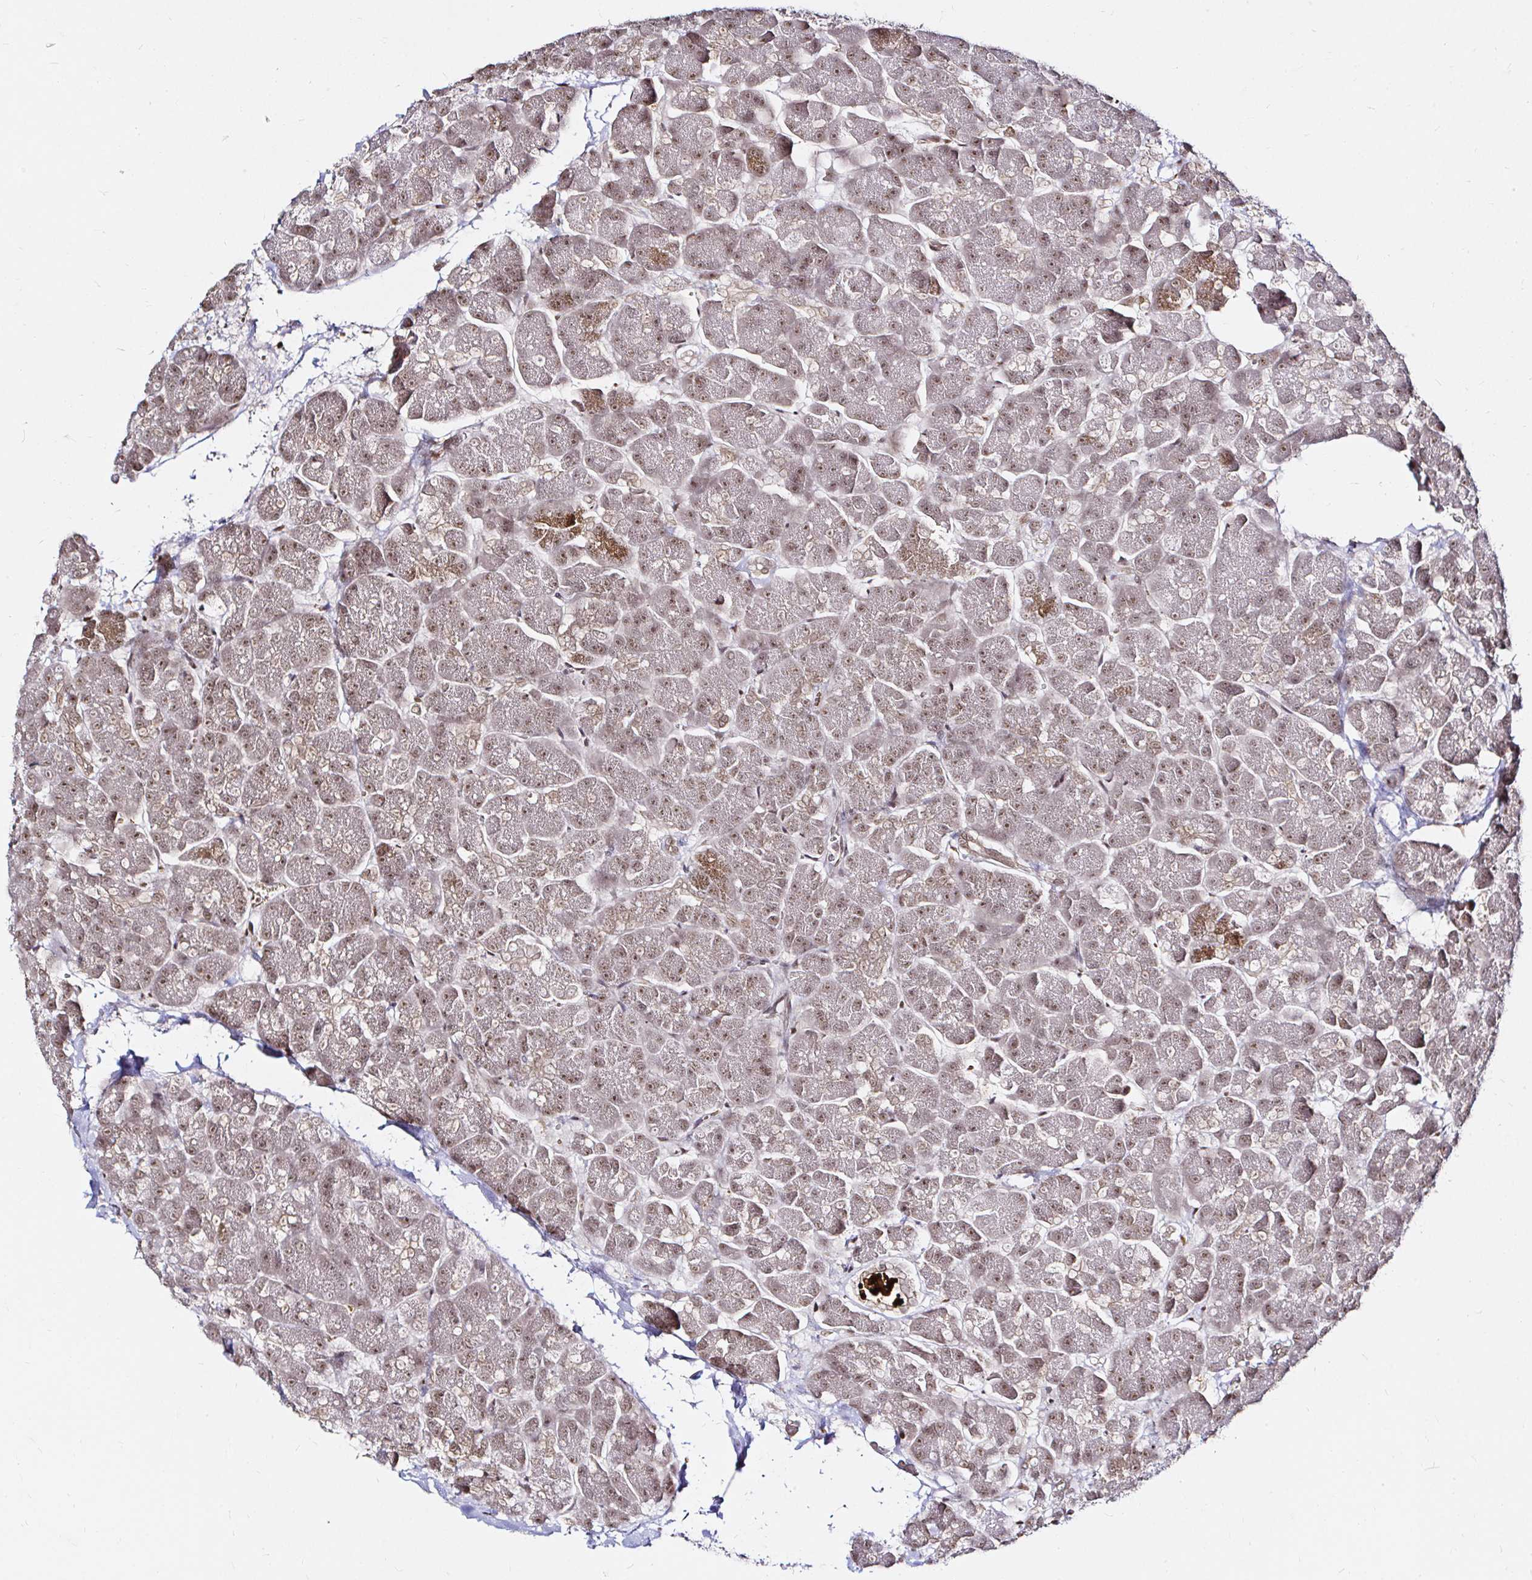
{"staining": {"intensity": "moderate", "quantity": ">75%", "location": "nuclear"}, "tissue": "pancreas", "cell_type": "Exocrine glandular cells", "image_type": "normal", "snomed": [{"axis": "morphology", "description": "Normal tissue, NOS"}, {"axis": "topography", "description": "Pancreas"}, {"axis": "topography", "description": "Peripheral nerve tissue"}], "caption": "Immunohistochemical staining of benign human pancreas shows >75% levels of moderate nuclear protein positivity in about >75% of exocrine glandular cells. The staining was performed using DAB to visualize the protein expression in brown, while the nuclei were stained in blue with hematoxylin (Magnification: 20x).", "gene": "SNRPC", "patient": {"sex": "male", "age": 54}}